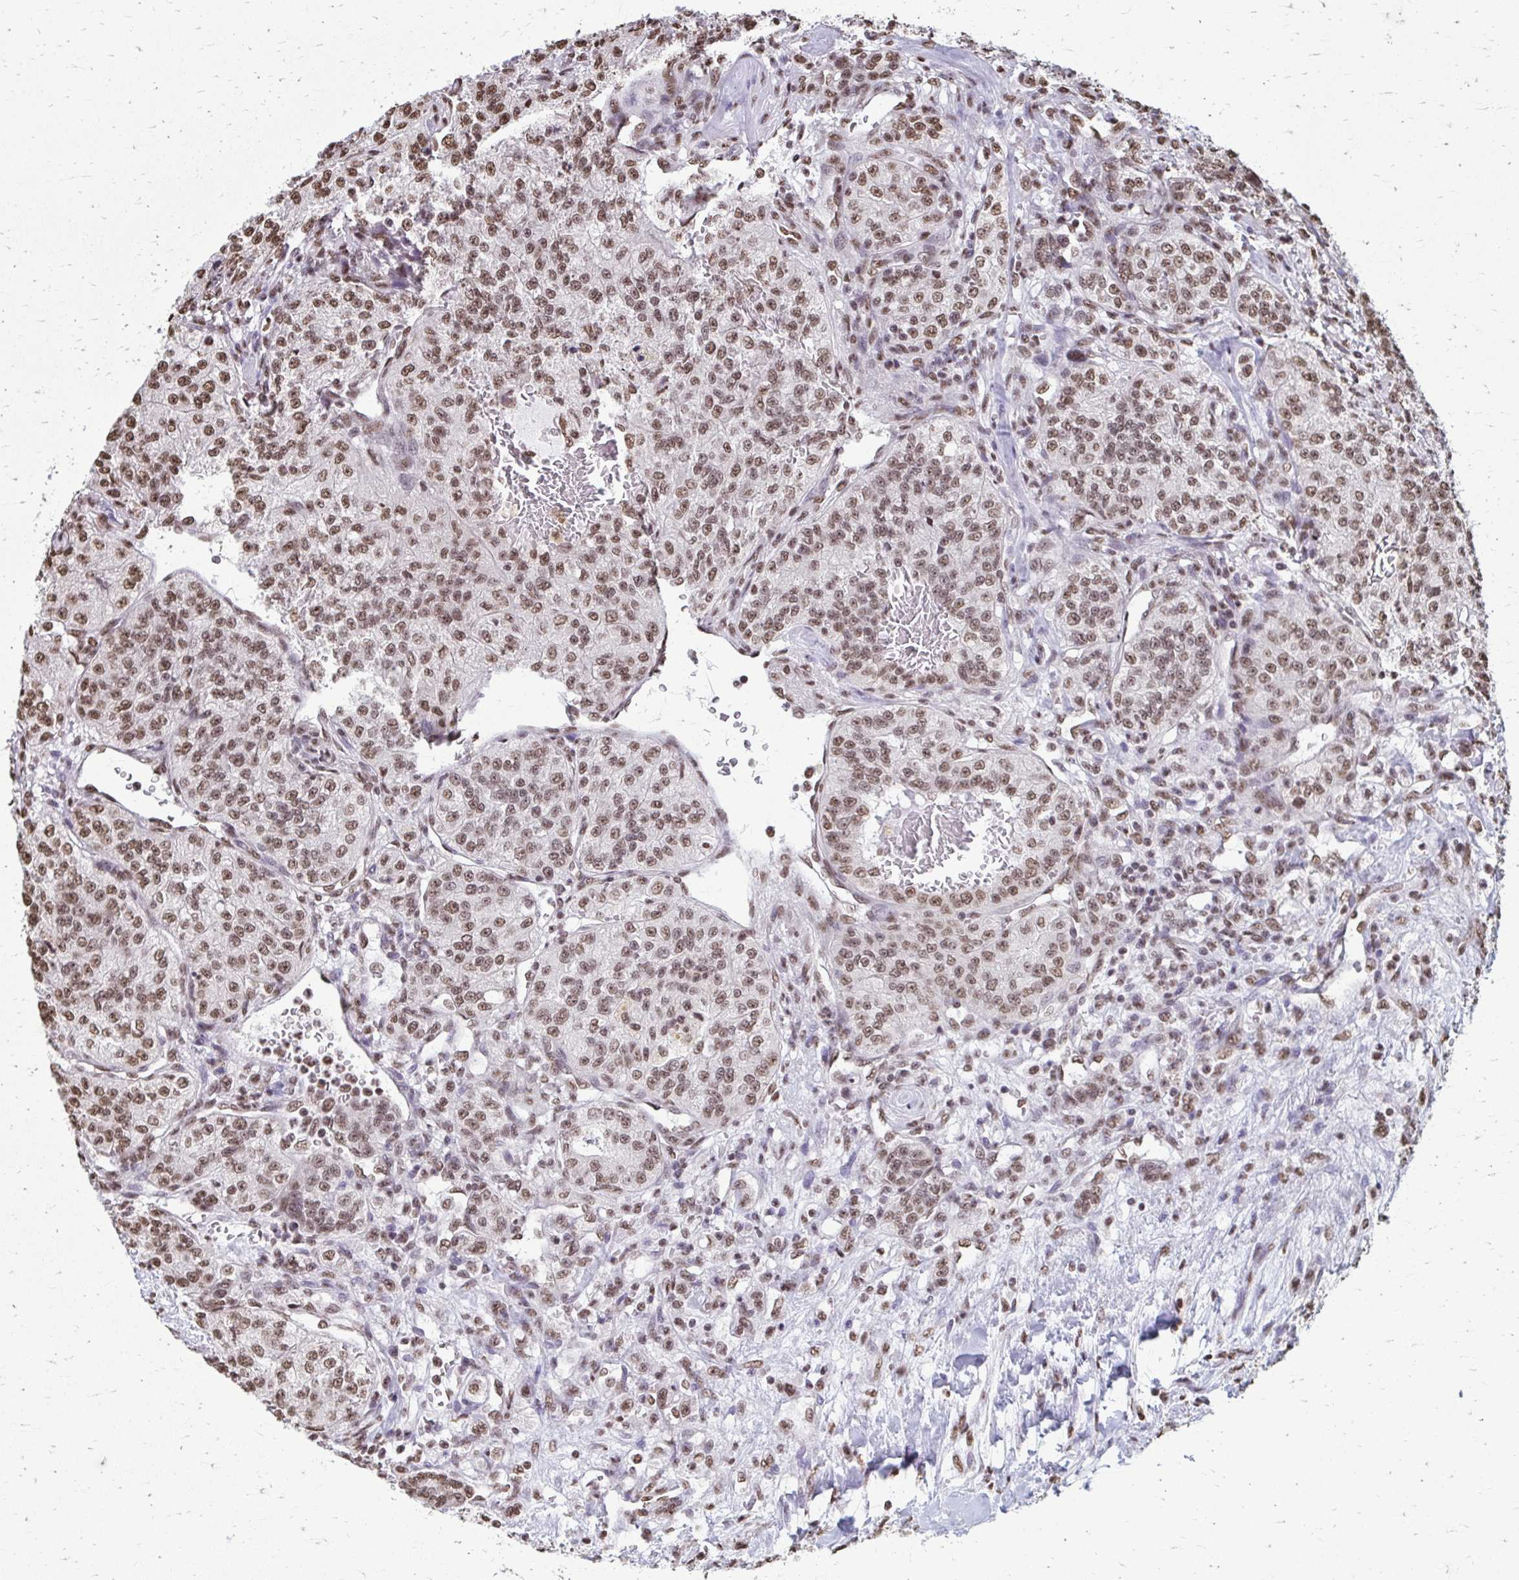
{"staining": {"intensity": "moderate", "quantity": ">75%", "location": "nuclear"}, "tissue": "renal cancer", "cell_type": "Tumor cells", "image_type": "cancer", "snomed": [{"axis": "morphology", "description": "Adenocarcinoma, NOS"}, {"axis": "topography", "description": "Kidney"}], "caption": "There is medium levels of moderate nuclear expression in tumor cells of renal cancer, as demonstrated by immunohistochemical staining (brown color).", "gene": "SNRPA", "patient": {"sex": "female", "age": 63}}